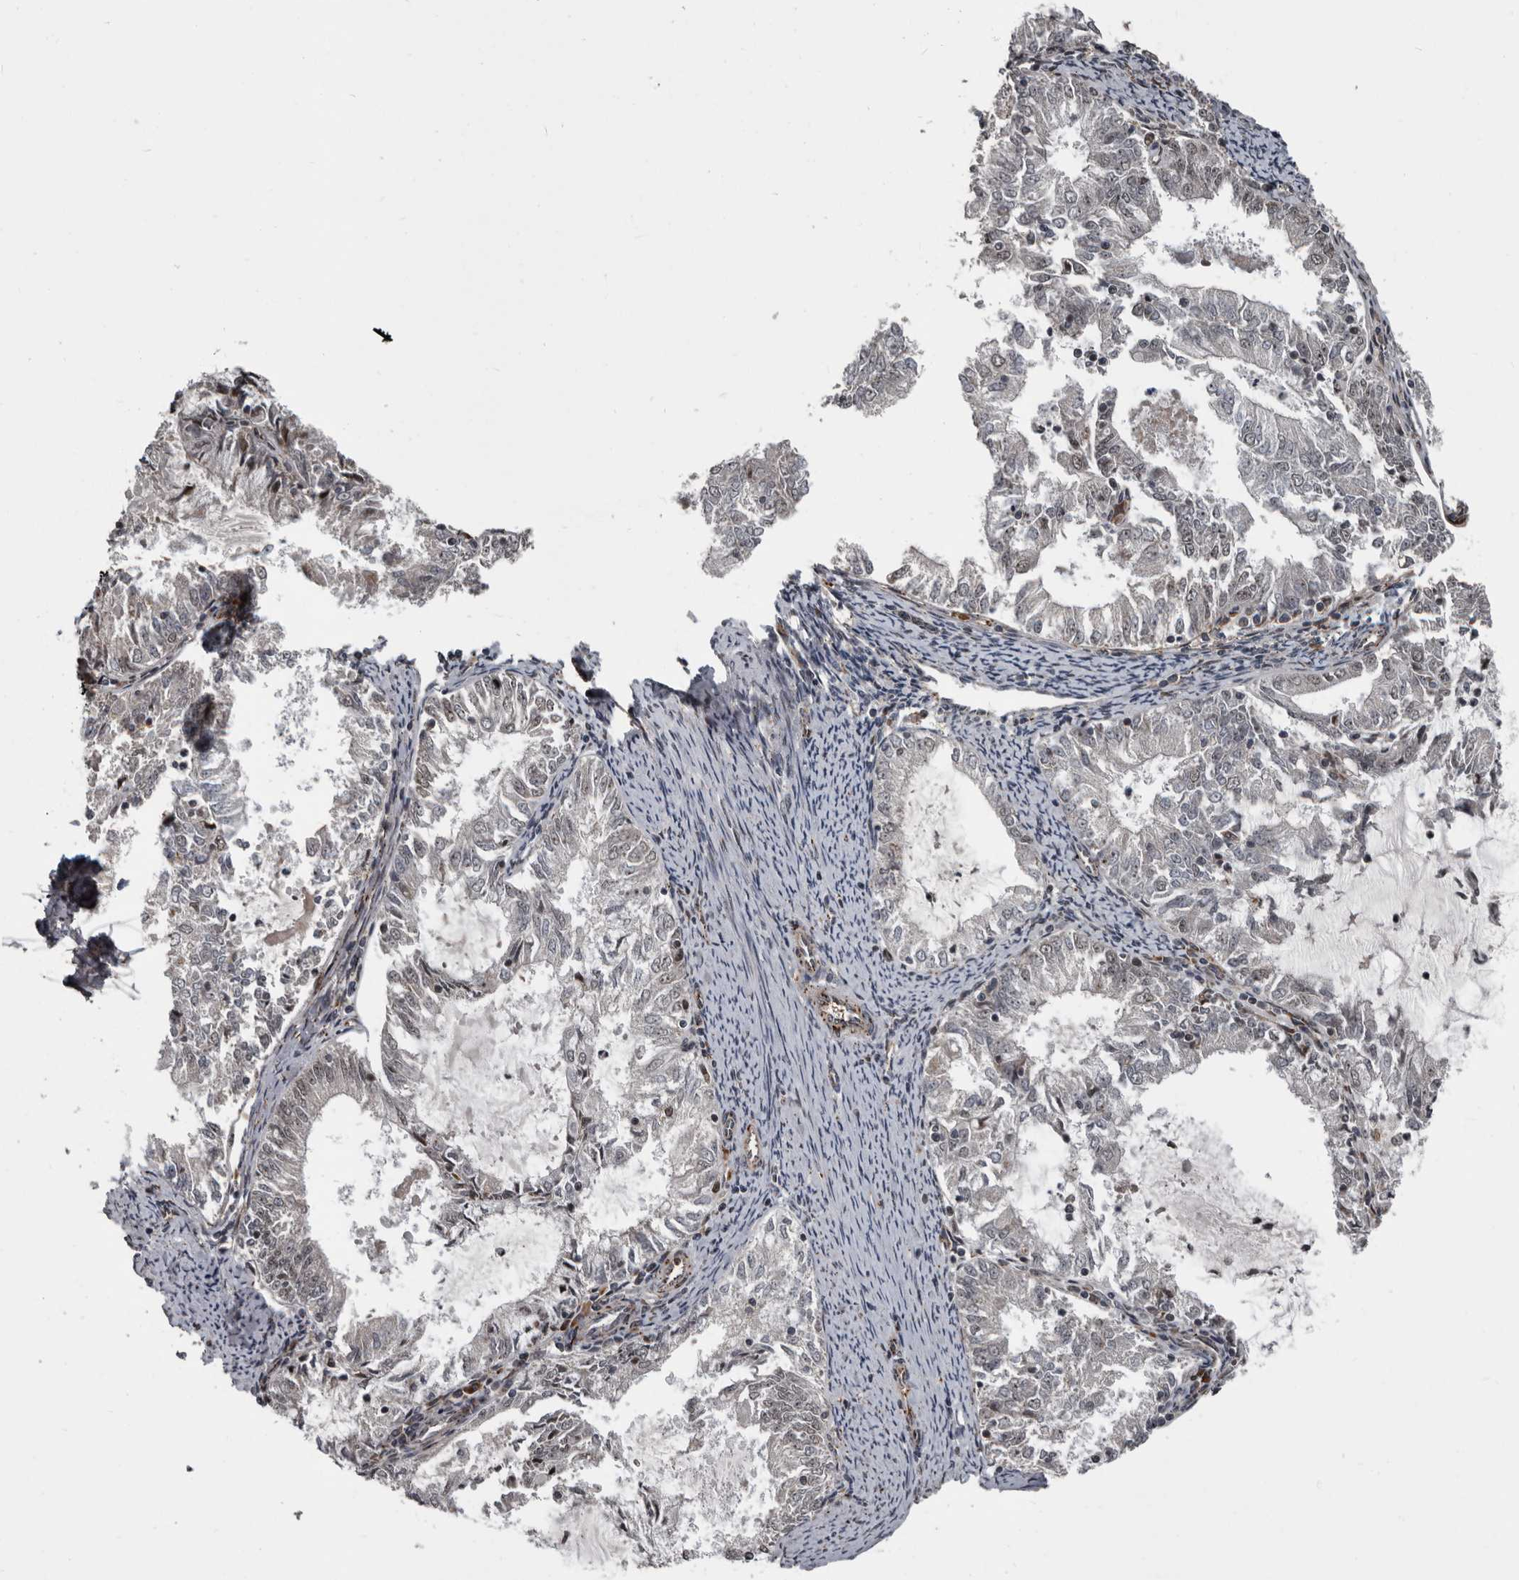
{"staining": {"intensity": "weak", "quantity": "<25%", "location": "nuclear"}, "tissue": "endometrial cancer", "cell_type": "Tumor cells", "image_type": "cancer", "snomed": [{"axis": "morphology", "description": "Adenocarcinoma, NOS"}, {"axis": "topography", "description": "Endometrium"}], "caption": "Human endometrial cancer (adenocarcinoma) stained for a protein using immunohistochemistry demonstrates no positivity in tumor cells.", "gene": "CHD1L", "patient": {"sex": "female", "age": 57}}